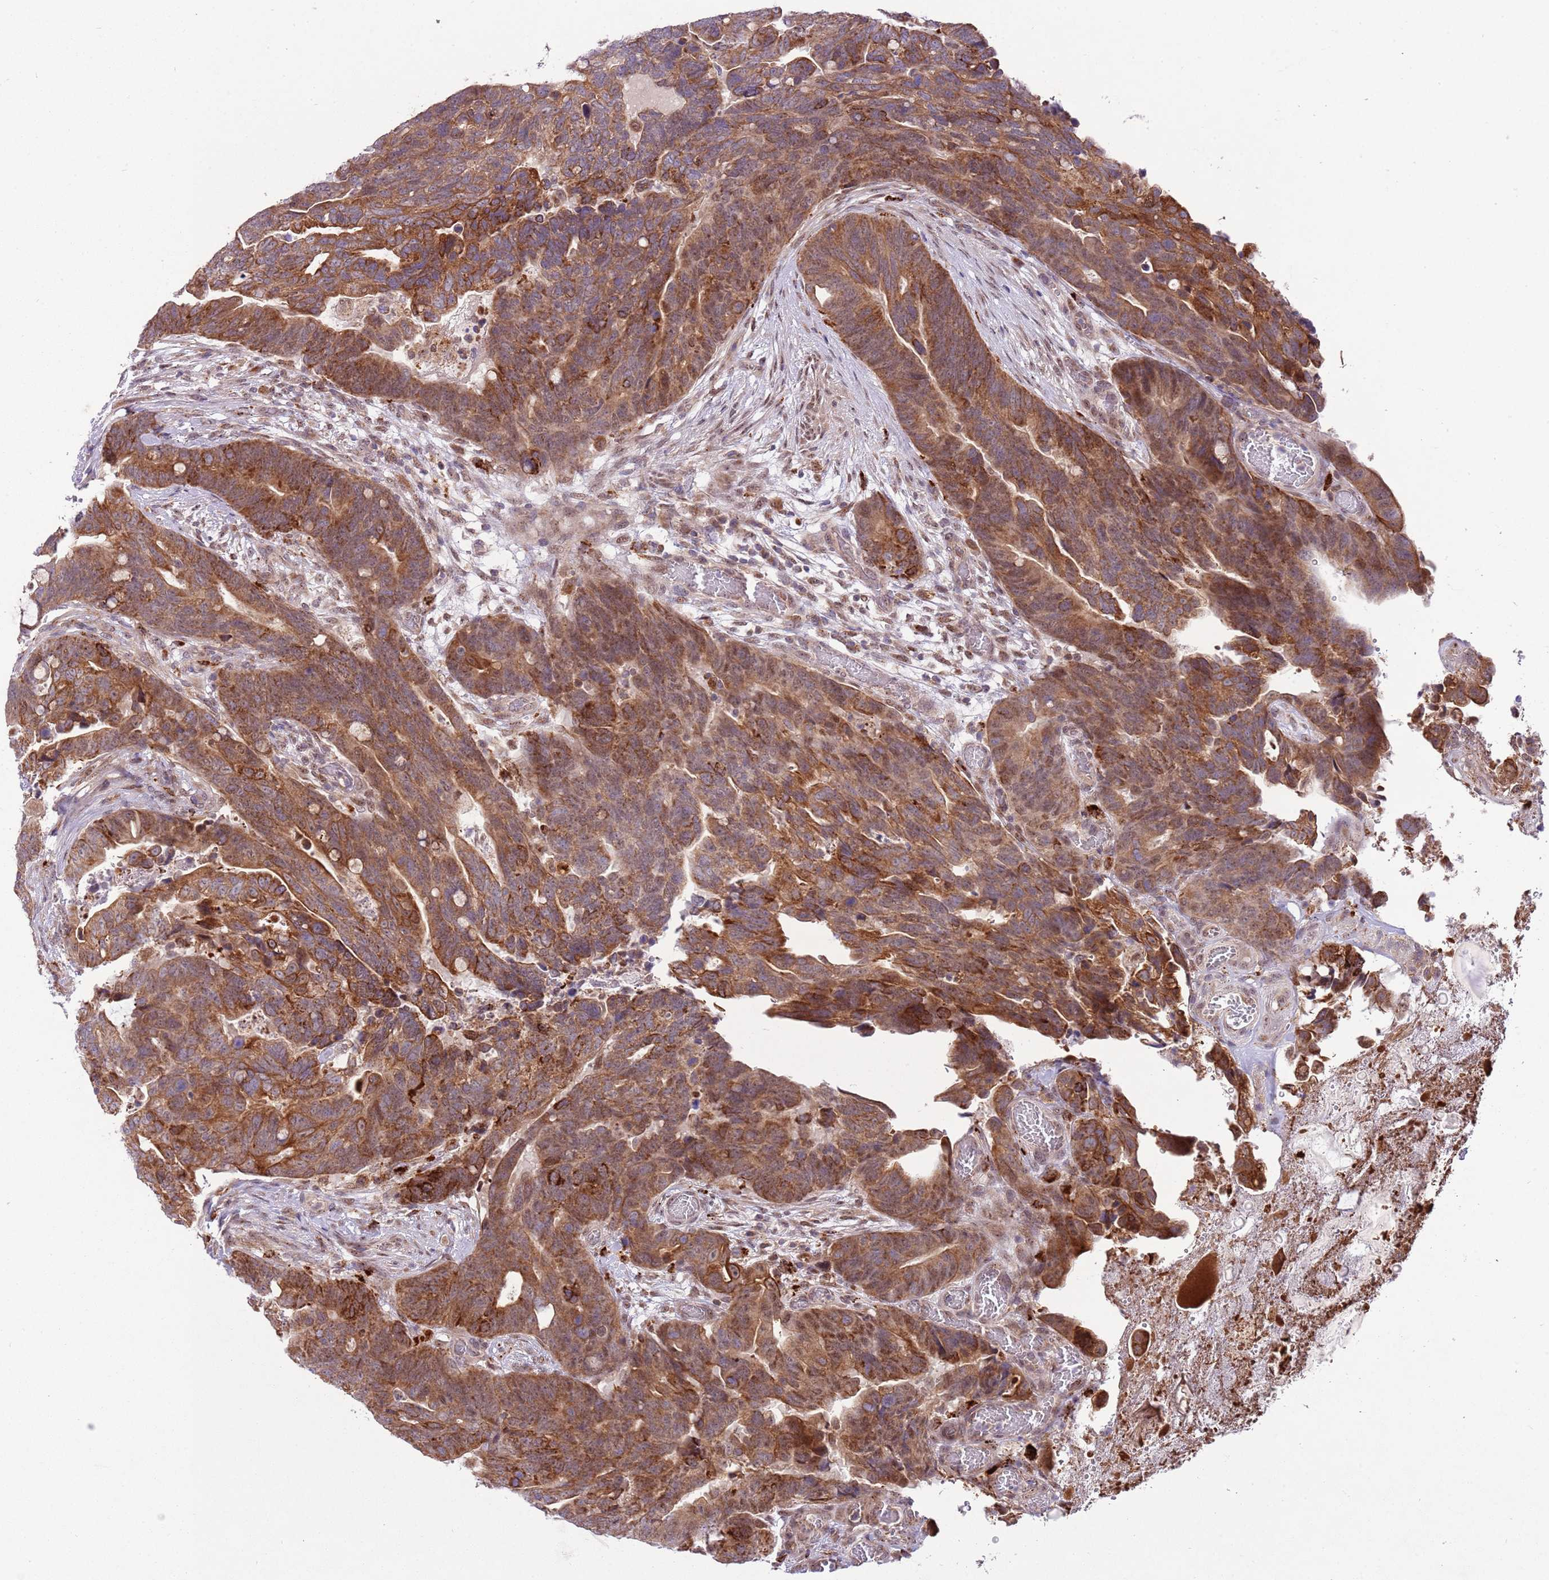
{"staining": {"intensity": "moderate", "quantity": ">75%", "location": "cytoplasmic/membranous,nuclear"}, "tissue": "colorectal cancer", "cell_type": "Tumor cells", "image_type": "cancer", "snomed": [{"axis": "morphology", "description": "Adenocarcinoma, NOS"}, {"axis": "topography", "description": "Colon"}], "caption": "Protein analysis of adenocarcinoma (colorectal) tissue displays moderate cytoplasmic/membranous and nuclear expression in about >75% of tumor cells. The protein of interest is shown in brown color, while the nuclei are stained blue.", "gene": "TRIM27", "patient": {"sex": "female", "age": 82}}